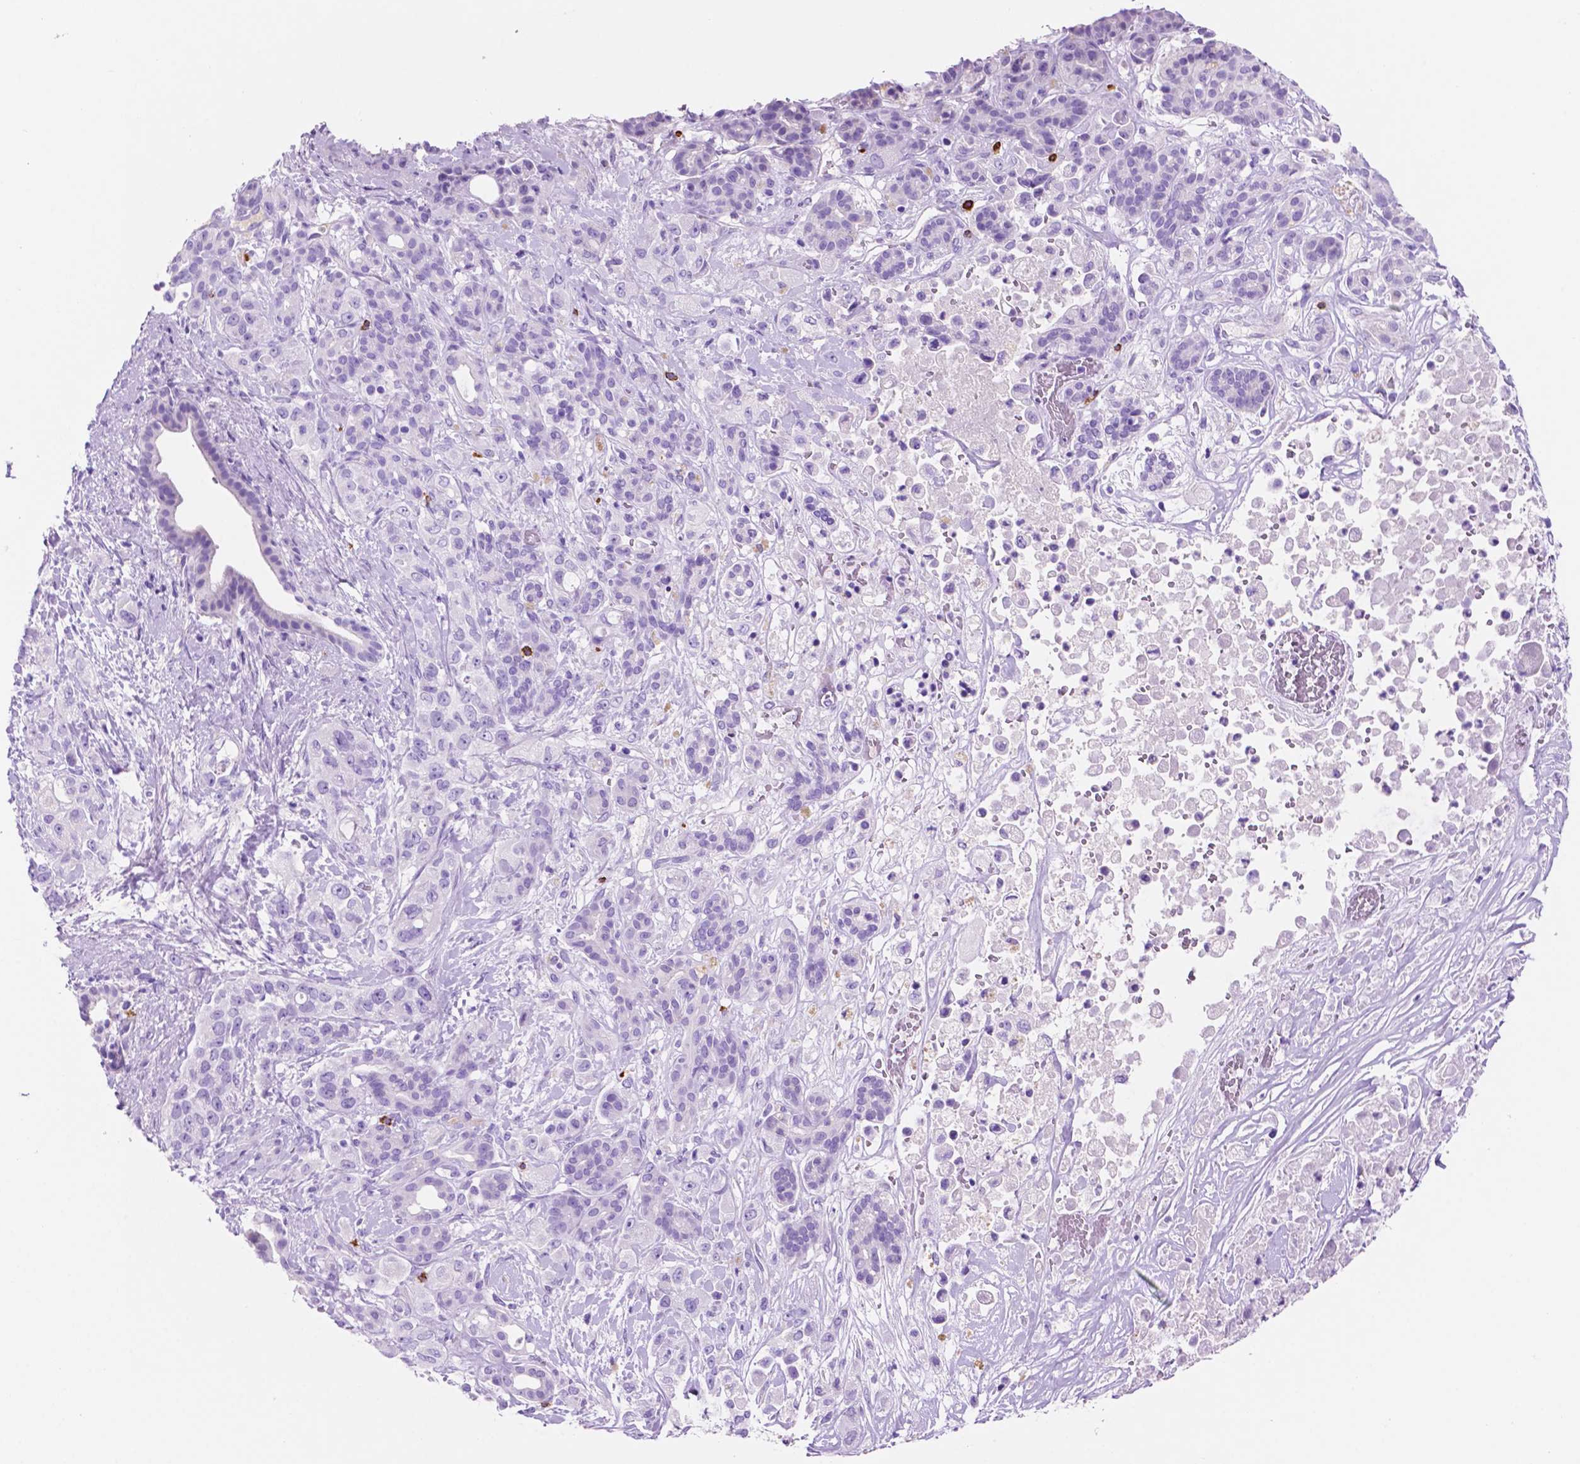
{"staining": {"intensity": "negative", "quantity": "none", "location": "none"}, "tissue": "pancreatic cancer", "cell_type": "Tumor cells", "image_type": "cancer", "snomed": [{"axis": "morphology", "description": "Adenocarcinoma, NOS"}, {"axis": "topography", "description": "Pancreas"}], "caption": "A micrograph of human pancreatic adenocarcinoma is negative for staining in tumor cells. The staining was performed using DAB to visualize the protein expression in brown, while the nuclei were stained in blue with hematoxylin (Magnification: 20x).", "gene": "FOXB2", "patient": {"sex": "male", "age": 44}}